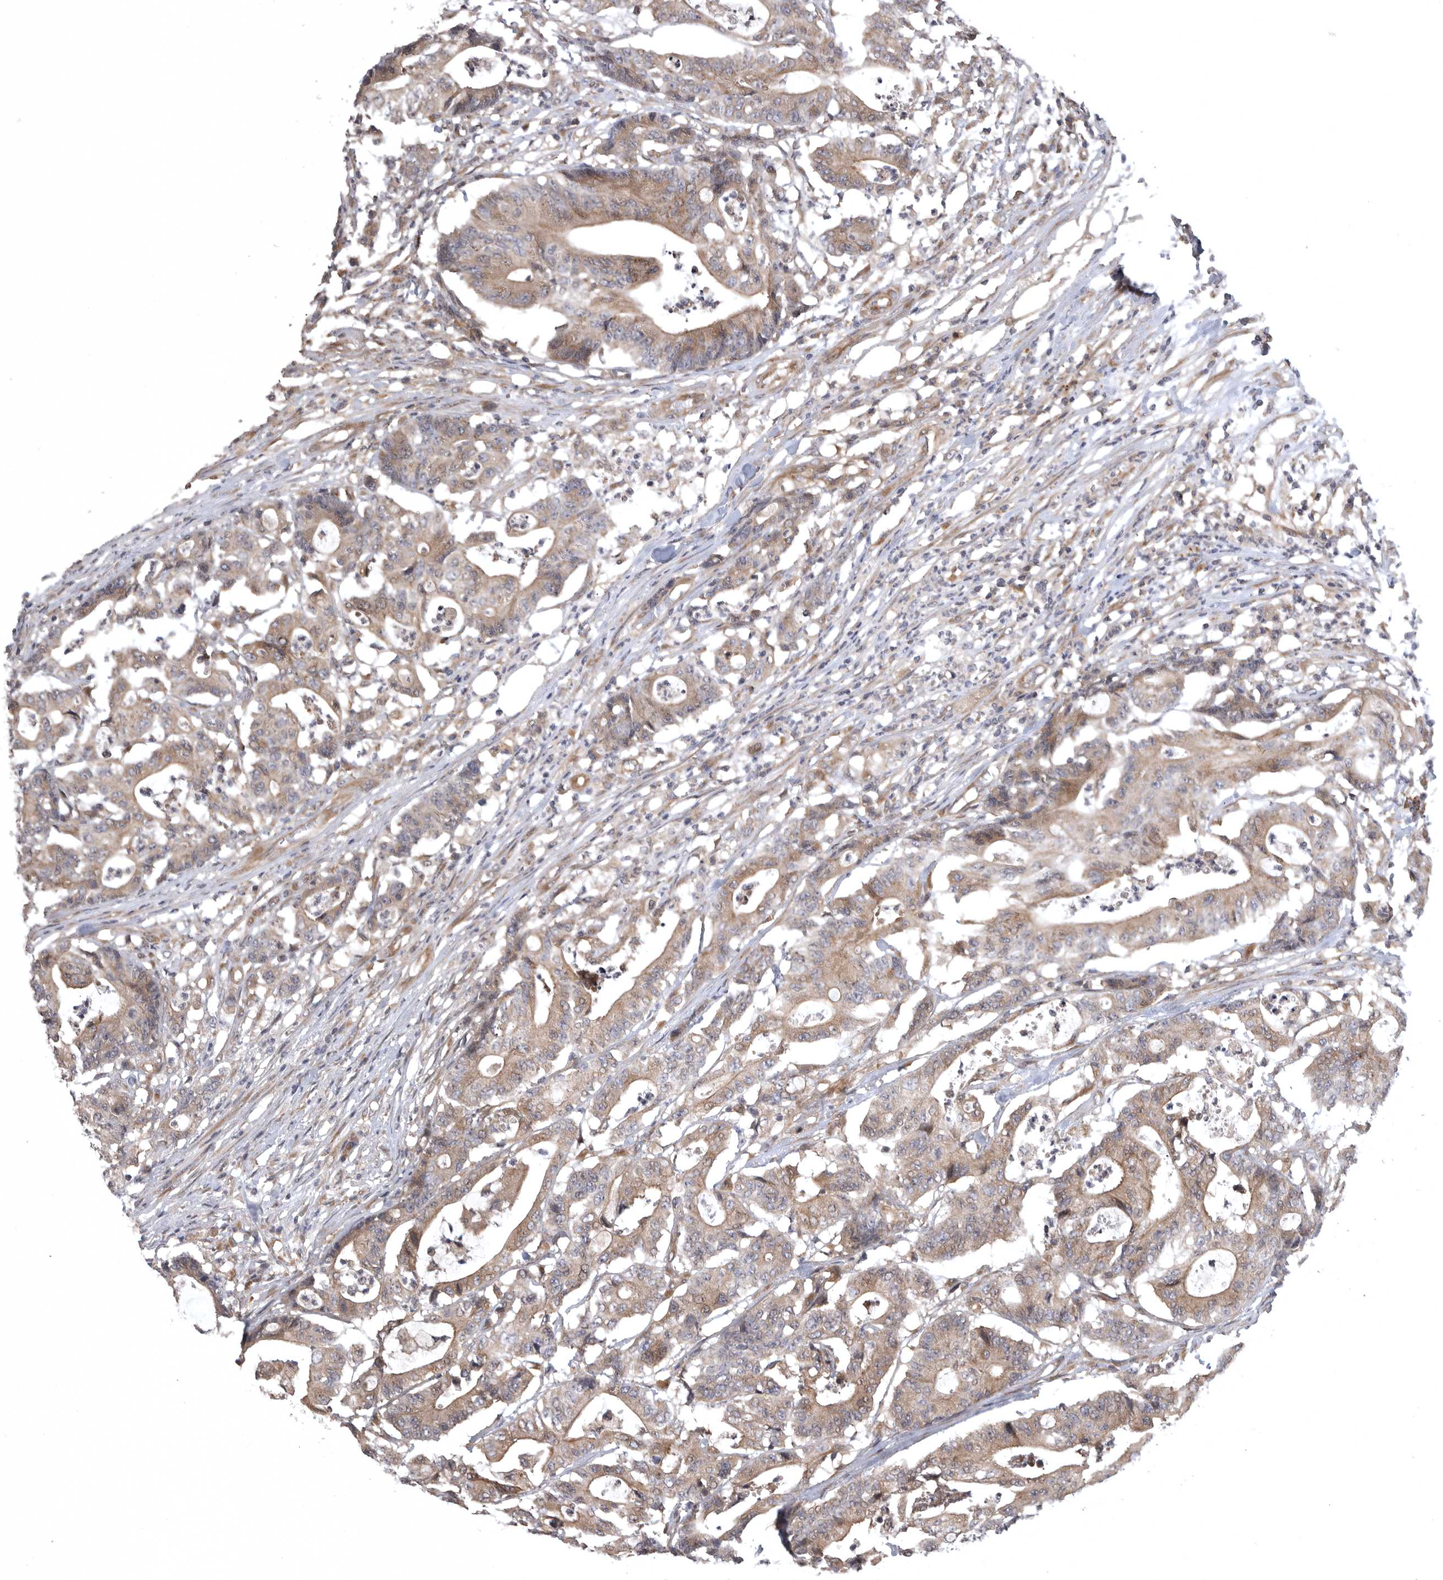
{"staining": {"intensity": "moderate", "quantity": ">75%", "location": "cytoplasmic/membranous"}, "tissue": "colorectal cancer", "cell_type": "Tumor cells", "image_type": "cancer", "snomed": [{"axis": "morphology", "description": "Adenocarcinoma, NOS"}, {"axis": "topography", "description": "Colon"}], "caption": "Immunohistochemical staining of human colorectal cancer displays moderate cytoplasmic/membranous protein staining in approximately >75% of tumor cells.", "gene": "CUEDC1", "patient": {"sex": "female", "age": 84}}